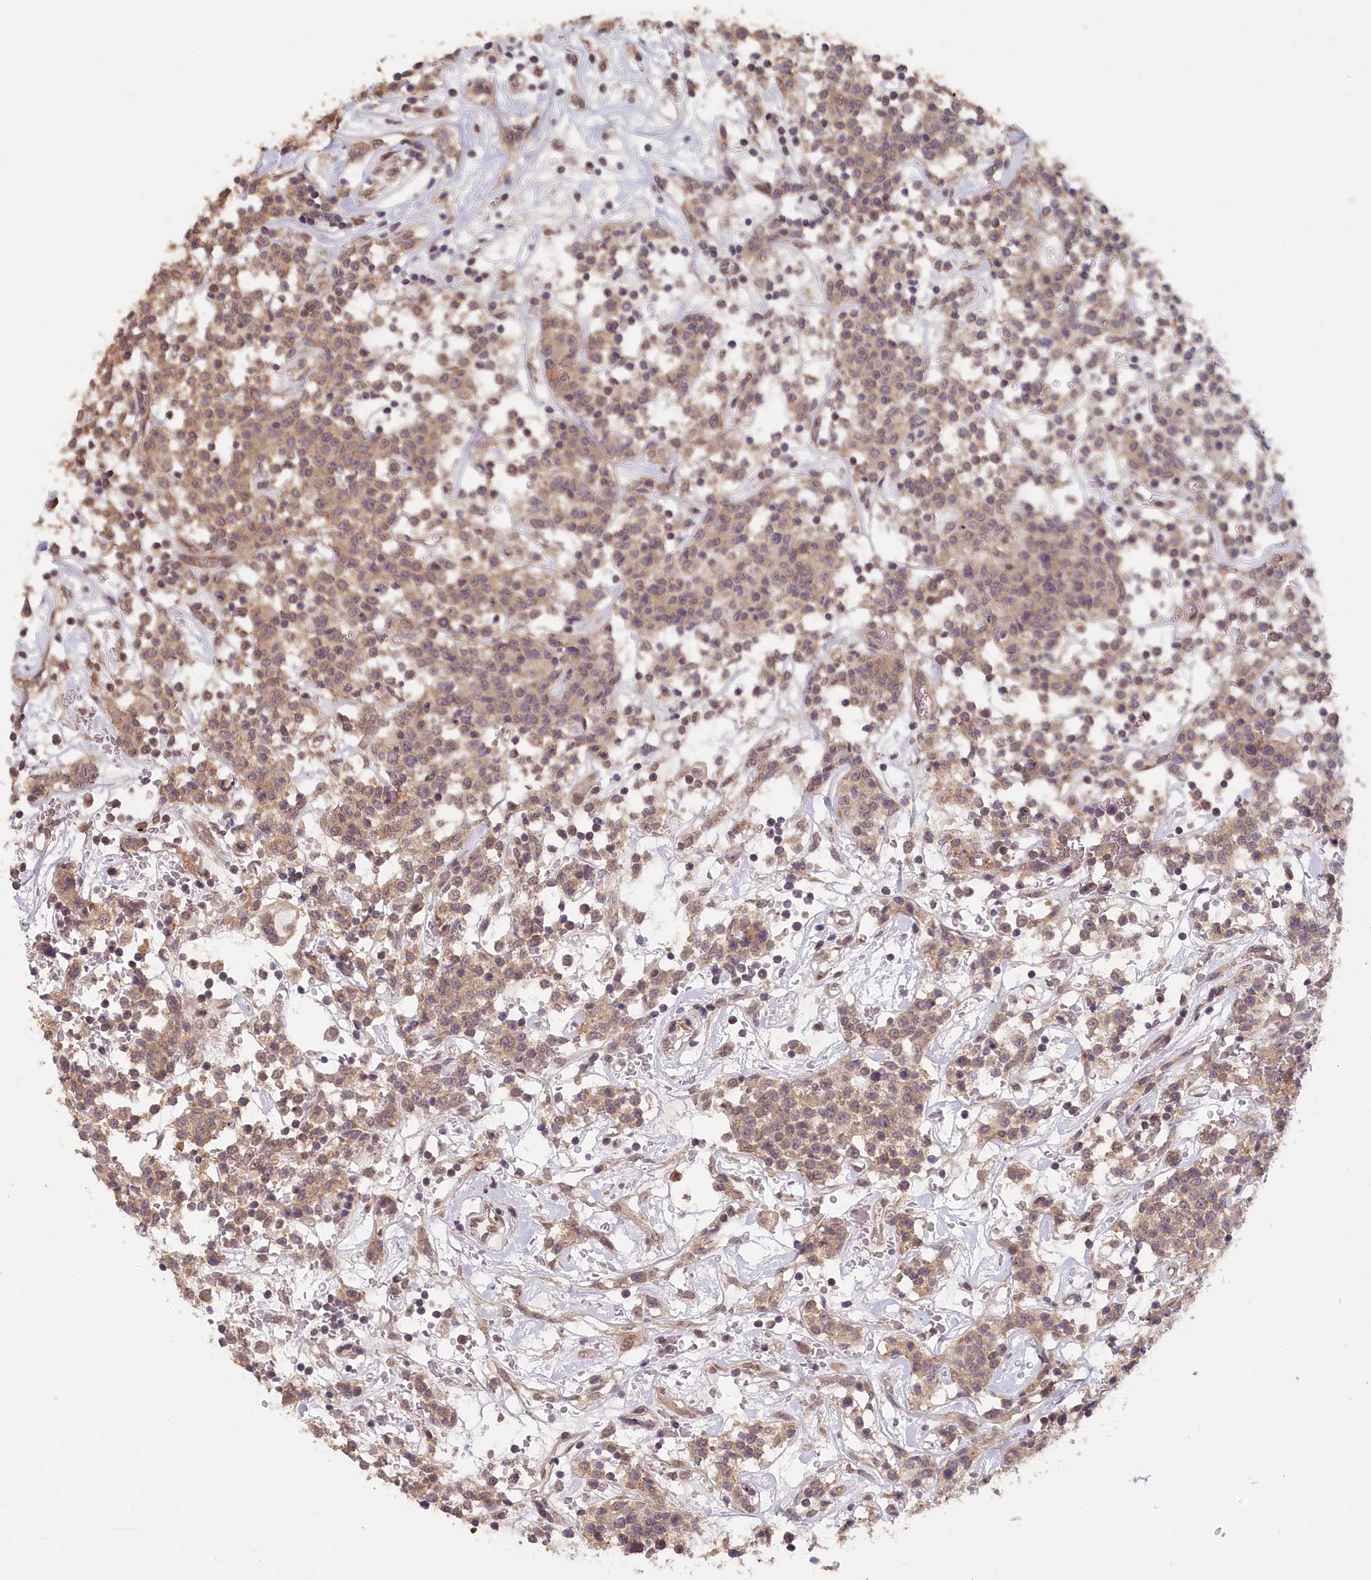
{"staining": {"intensity": "weak", "quantity": ">75%", "location": "cytoplasmic/membranous"}, "tissue": "lymphoma", "cell_type": "Tumor cells", "image_type": "cancer", "snomed": [{"axis": "morphology", "description": "Malignant lymphoma, non-Hodgkin's type, Low grade"}, {"axis": "topography", "description": "Small intestine"}], "caption": "A brown stain shows weak cytoplasmic/membranous expression of a protein in low-grade malignant lymphoma, non-Hodgkin's type tumor cells. (DAB IHC, brown staining for protein, blue staining for nuclei).", "gene": "STX16", "patient": {"sex": "female", "age": 59}}